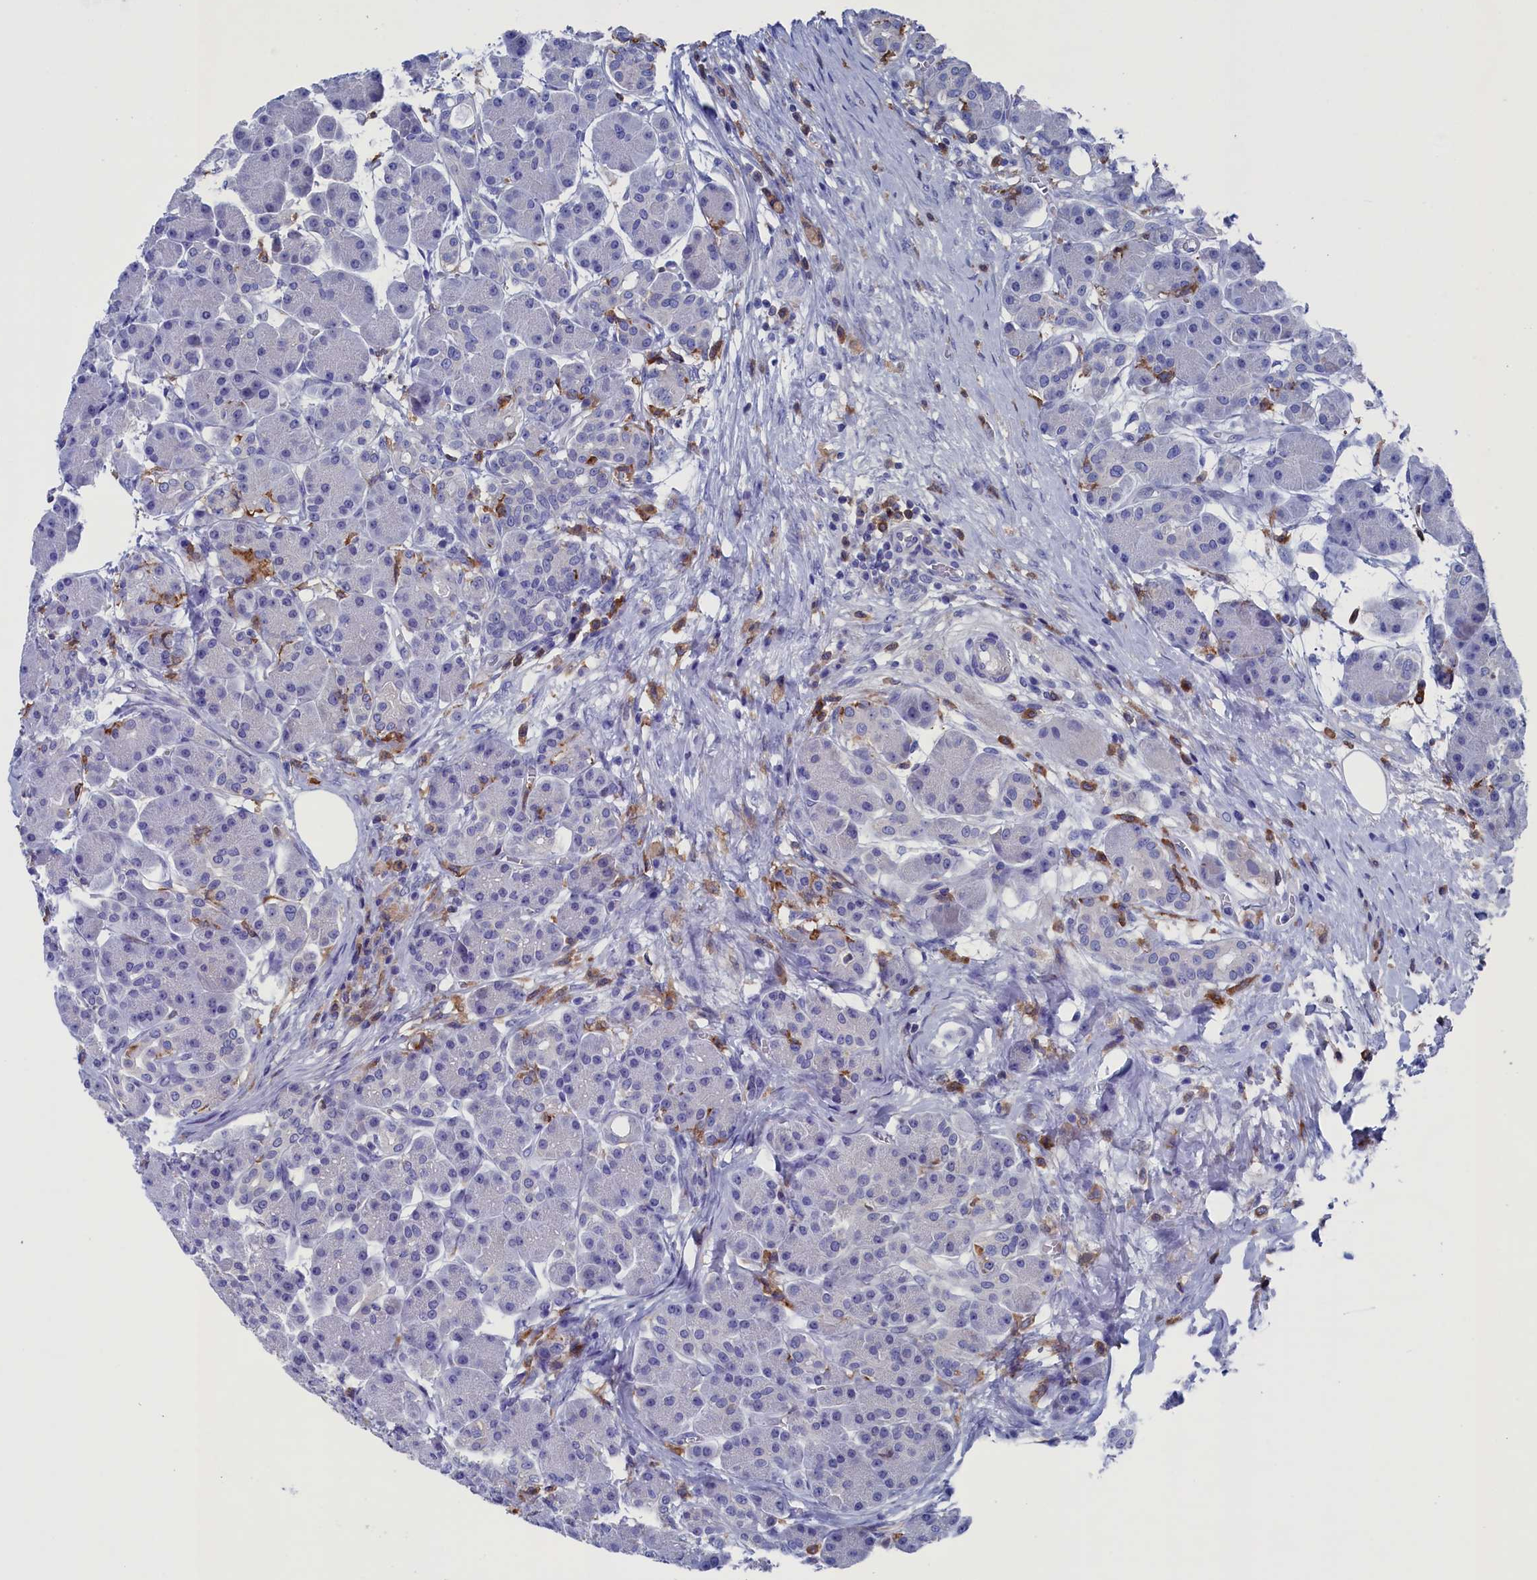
{"staining": {"intensity": "negative", "quantity": "none", "location": "none"}, "tissue": "pancreas", "cell_type": "Exocrine glandular cells", "image_type": "normal", "snomed": [{"axis": "morphology", "description": "Normal tissue, NOS"}, {"axis": "topography", "description": "Pancreas"}], "caption": "Immunohistochemical staining of unremarkable pancreas exhibits no significant expression in exocrine glandular cells. The staining is performed using DAB brown chromogen with nuclei counter-stained in using hematoxylin.", "gene": "TYROBP", "patient": {"sex": "male", "age": 63}}